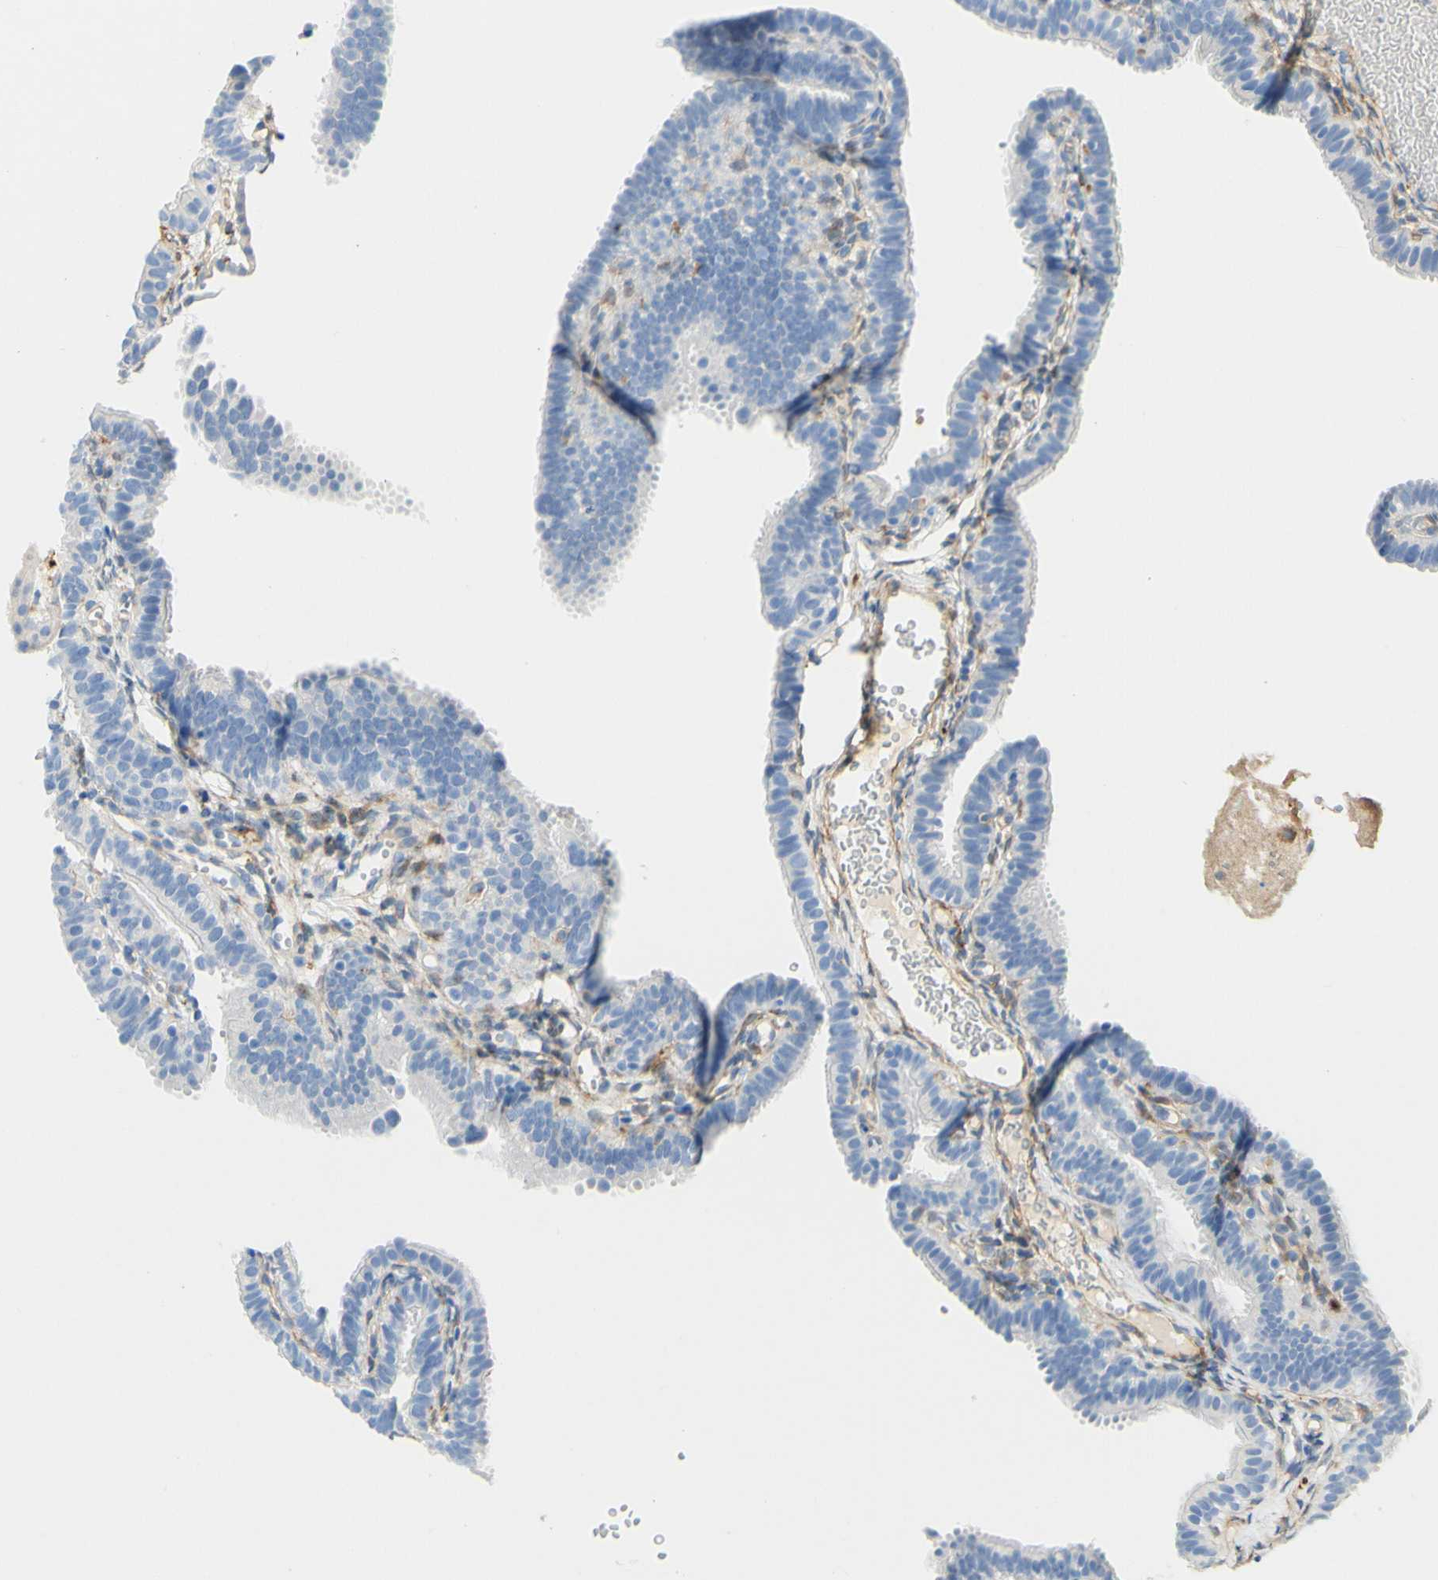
{"staining": {"intensity": "negative", "quantity": "none", "location": "none"}, "tissue": "fallopian tube", "cell_type": "Glandular cells", "image_type": "normal", "snomed": [{"axis": "morphology", "description": "Normal tissue, NOS"}, {"axis": "topography", "description": "Fallopian tube"}, {"axis": "topography", "description": "Placenta"}], "caption": "A photomicrograph of fallopian tube stained for a protein shows no brown staining in glandular cells. (DAB immunohistochemistry visualized using brightfield microscopy, high magnification).", "gene": "FCGRT", "patient": {"sex": "female", "age": 34}}